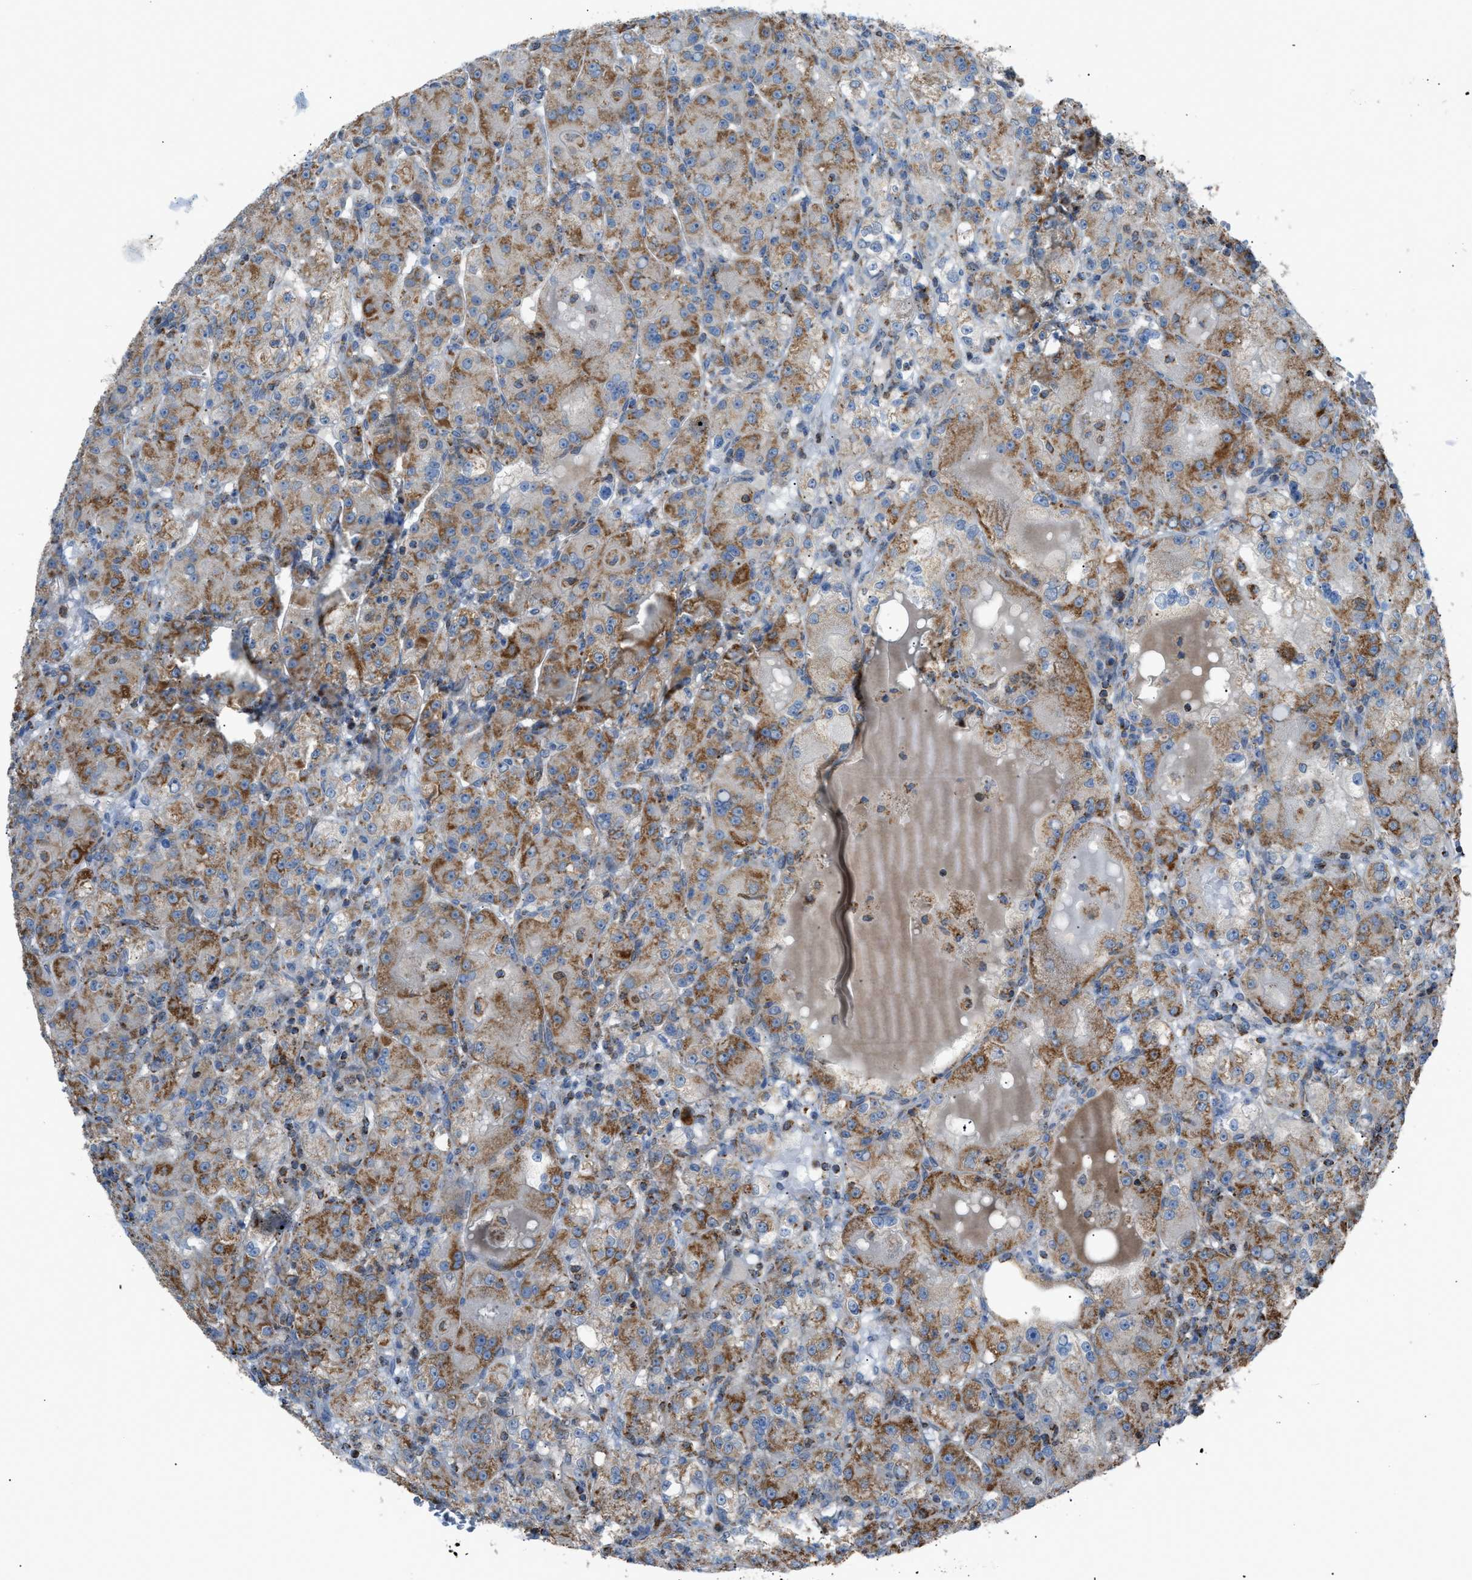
{"staining": {"intensity": "moderate", "quantity": ">75%", "location": "cytoplasmic/membranous"}, "tissue": "renal cancer", "cell_type": "Tumor cells", "image_type": "cancer", "snomed": [{"axis": "morphology", "description": "Normal tissue, NOS"}, {"axis": "morphology", "description": "Adenocarcinoma, NOS"}, {"axis": "topography", "description": "Kidney"}], "caption": "Protein staining by immunohistochemistry (IHC) reveals moderate cytoplasmic/membranous staining in approximately >75% of tumor cells in adenocarcinoma (renal).", "gene": "SRM", "patient": {"sex": "male", "age": 61}}